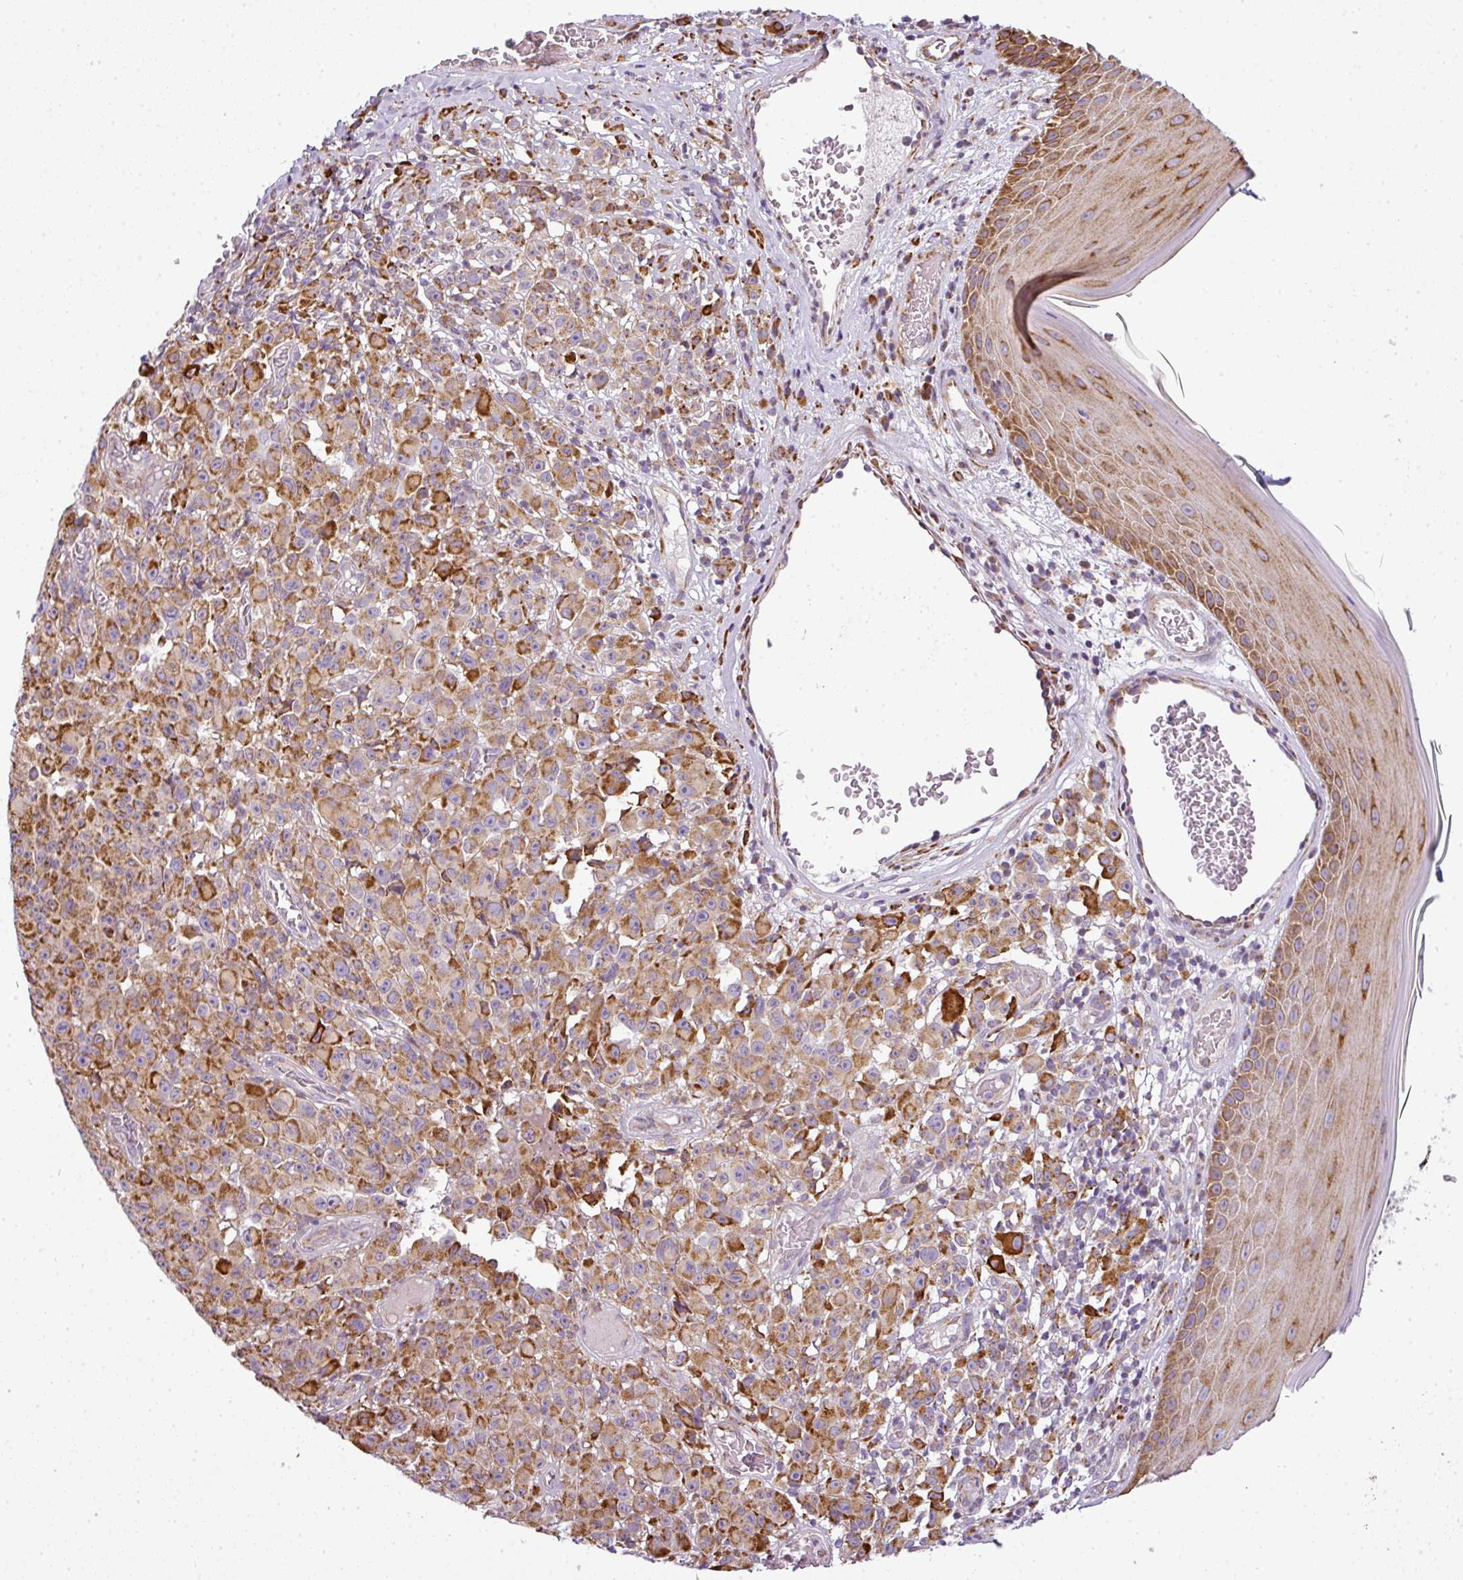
{"staining": {"intensity": "moderate", "quantity": ">75%", "location": "cytoplasmic/membranous"}, "tissue": "melanoma", "cell_type": "Tumor cells", "image_type": "cancer", "snomed": [{"axis": "morphology", "description": "Malignant melanoma, NOS"}, {"axis": "topography", "description": "Skin"}], "caption": "Immunohistochemical staining of human melanoma demonstrates medium levels of moderate cytoplasmic/membranous expression in approximately >75% of tumor cells. The staining was performed using DAB, with brown indicating positive protein expression. Nuclei are stained blue with hematoxylin.", "gene": "ANKRD18A", "patient": {"sex": "female", "age": 82}}